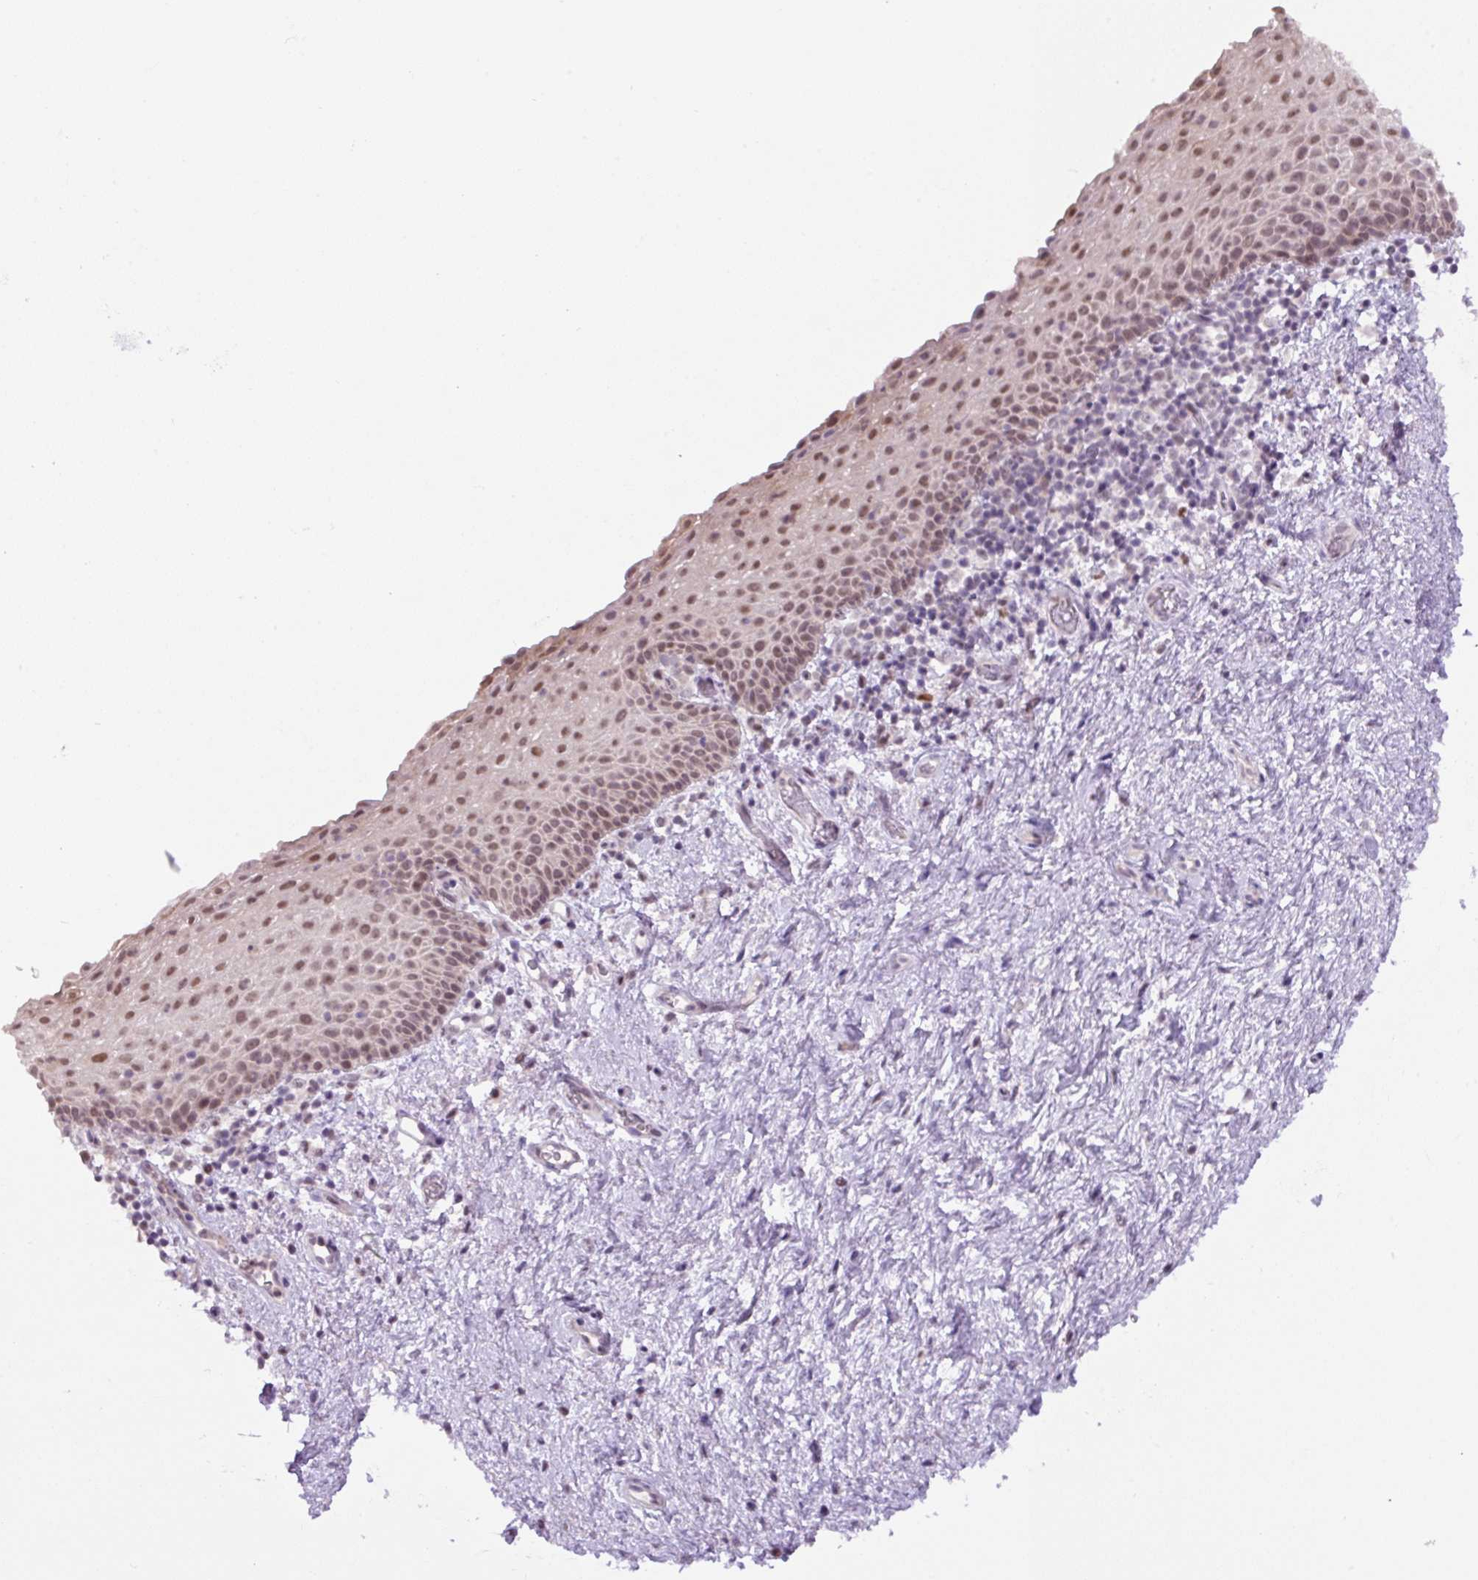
{"staining": {"intensity": "moderate", "quantity": "25%-75%", "location": "cytoplasmic/membranous,nuclear"}, "tissue": "vagina", "cell_type": "Squamous epithelial cells", "image_type": "normal", "snomed": [{"axis": "morphology", "description": "Normal tissue, NOS"}, {"axis": "topography", "description": "Vagina"}], "caption": "Brown immunohistochemical staining in normal human vagina displays moderate cytoplasmic/membranous,nuclear expression in approximately 25%-75% of squamous epithelial cells.", "gene": "RYBP", "patient": {"sex": "female", "age": 61}}